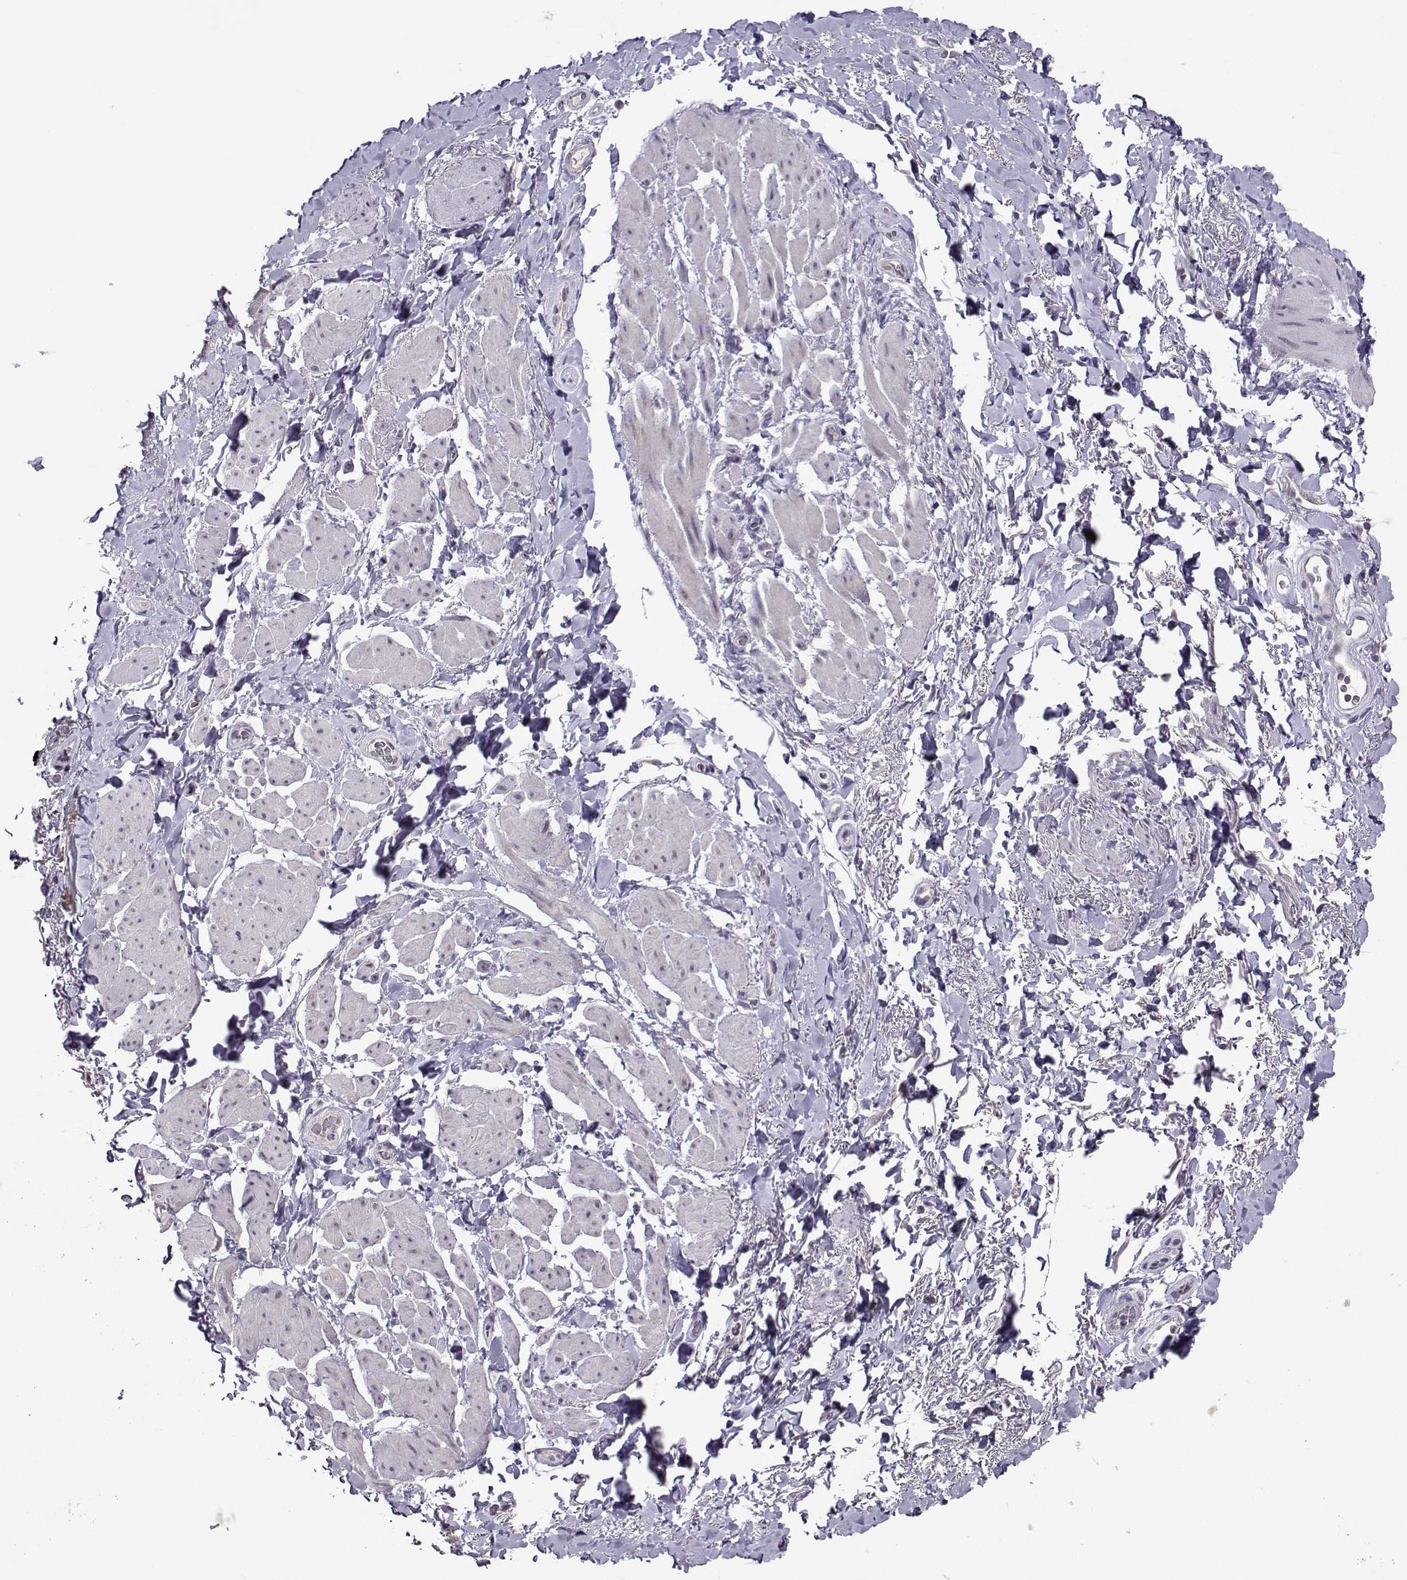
{"staining": {"intensity": "negative", "quantity": "none", "location": "none"}, "tissue": "adipose tissue", "cell_type": "Adipocytes", "image_type": "normal", "snomed": [{"axis": "morphology", "description": "Normal tissue, NOS"}, {"axis": "topography", "description": "Anal"}, {"axis": "topography", "description": "Peripheral nerve tissue"}], "caption": "IHC of benign human adipose tissue demonstrates no staining in adipocytes. Nuclei are stained in blue.", "gene": "DDX20", "patient": {"sex": "male", "age": 53}}